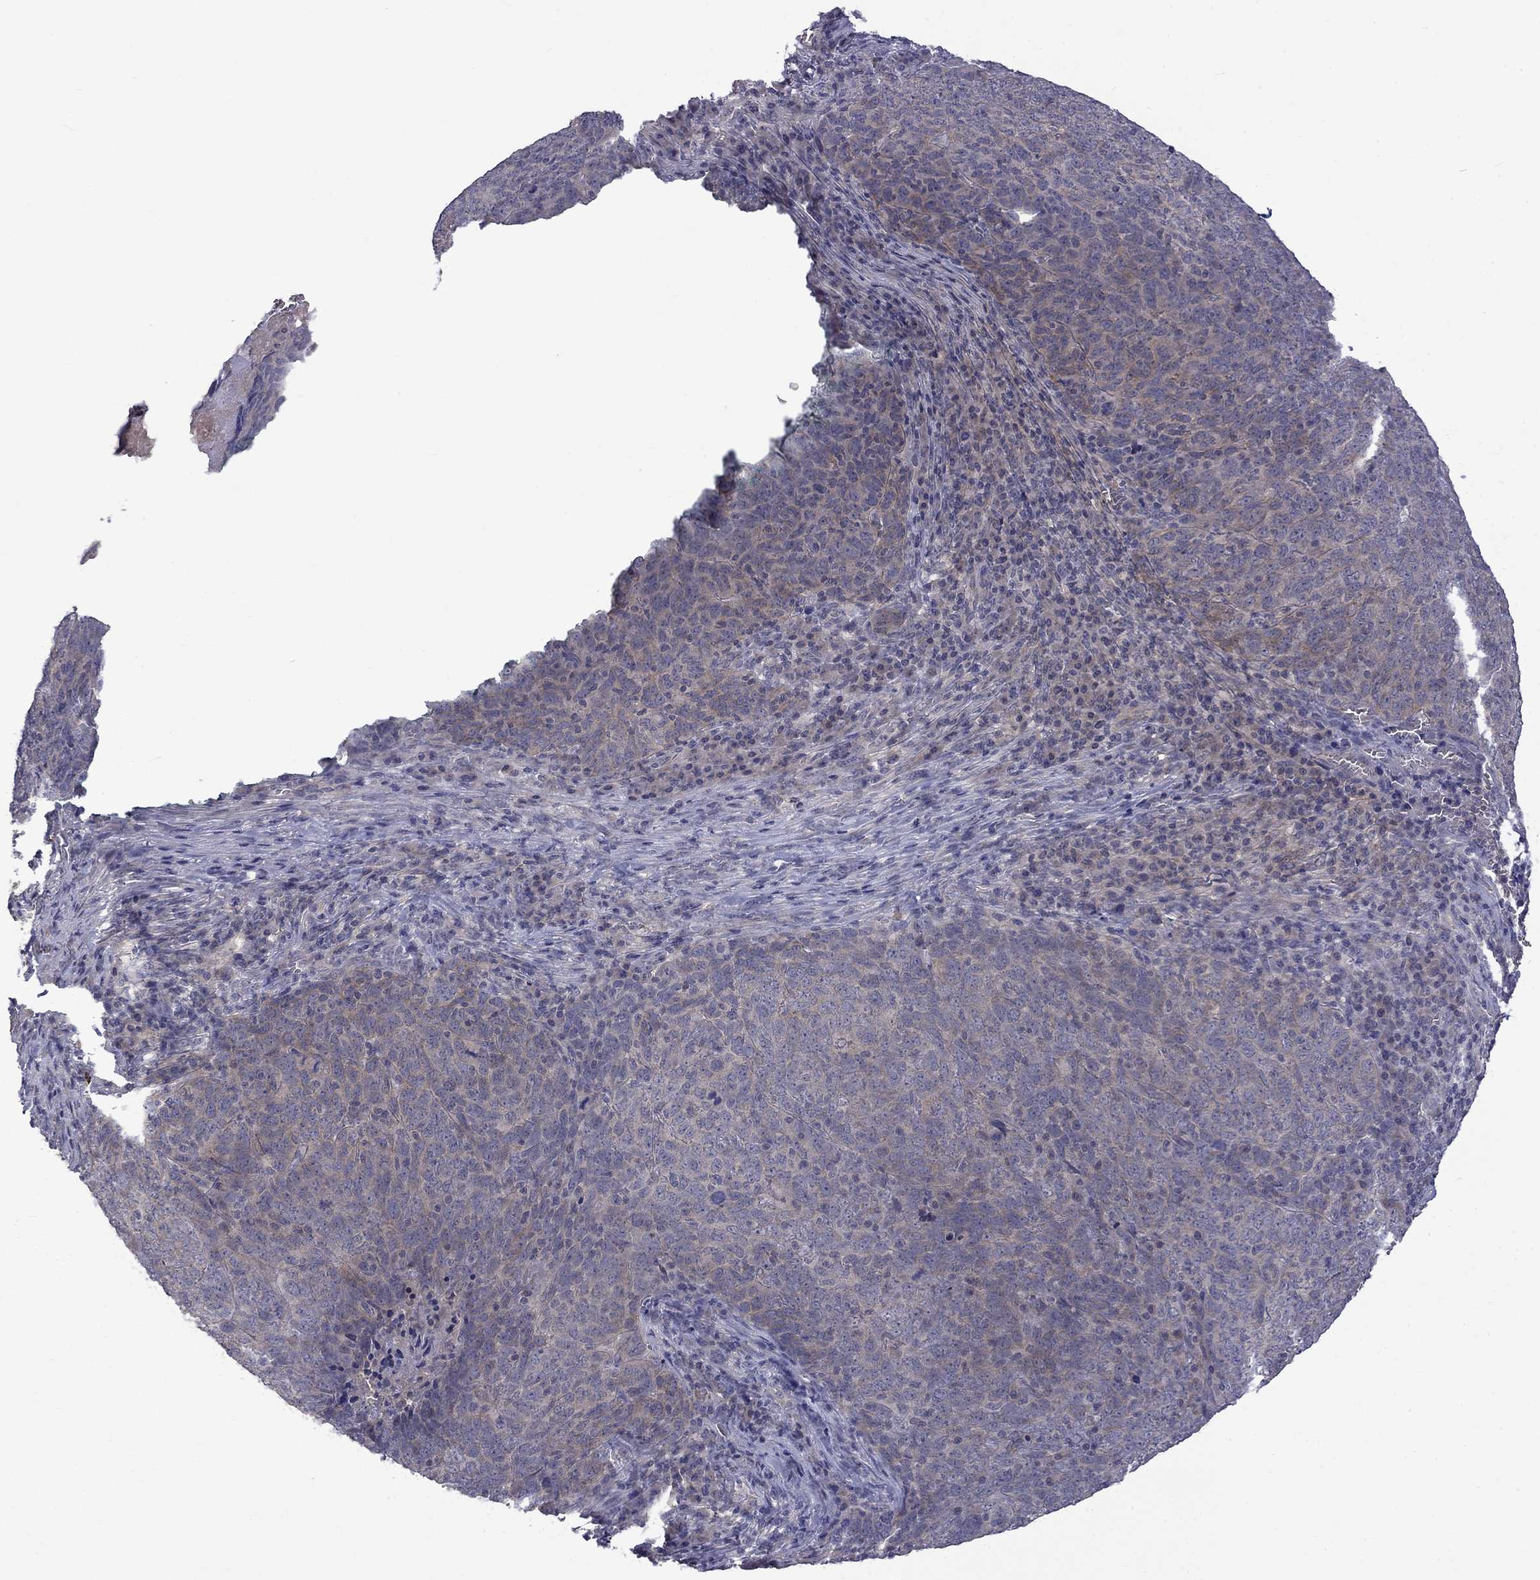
{"staining": {"intensity": "weak", "quantity": "<25%", "location": "cytoplasmic/membranous"}, "tissue": "skin cancer", "cell_type": "Tumor cells", "image_type": "cancer", "snomed": [{"axis": "morphology", "description": "Squamous cell carcinoma, NOS"}, {"axis": "topography", "description": "Skin"}, {"axis": "topography", "description": "Anal"}], "caption": "Tumor cells are negative for brown protein staining in skin cancer.", "gene": "SLC39A14", "patient": {"sex": "female", "age": 51}}